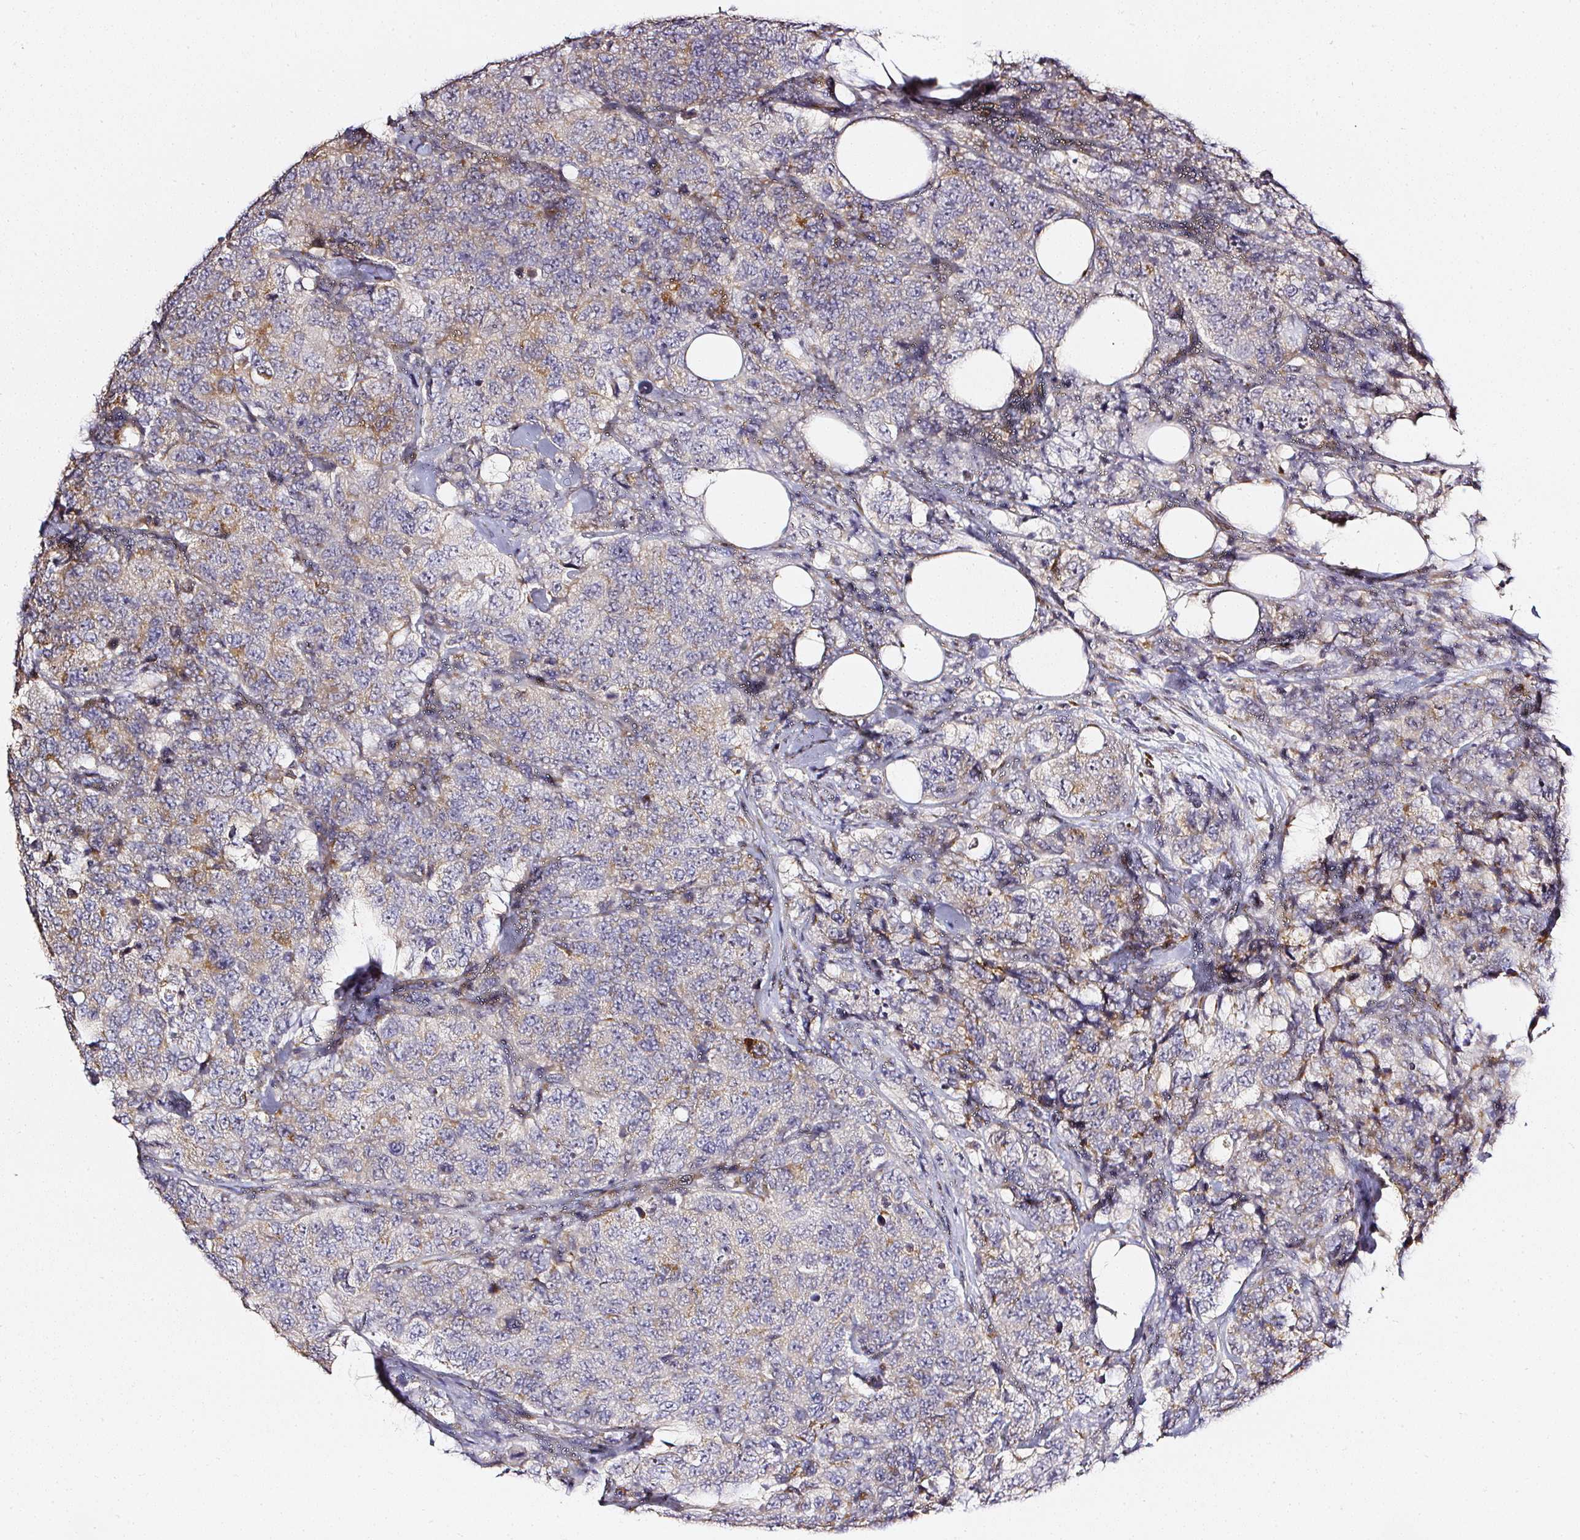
{"staining": {"intensity": "moderate", "quantity": "<25%", "location": "cytoplasmic/membranous"}, "tissue": "urothelial cancer", "cell_type": "Tumor cells", "image_type": "cancer", "snomed": [{"axis": "morphology", "description": "Urothelial carcinoma, High grade"}, {"axis": "topography", "description": "Urinary bladder"}], "caption": "A photomicrograph of human urothelial cancer stained for a protein reveals moderate cytoplasmic/membranous brown staining in tumor cells.", "gene": "NTRK1", "patient": {"sex": "female", "age": 78}}